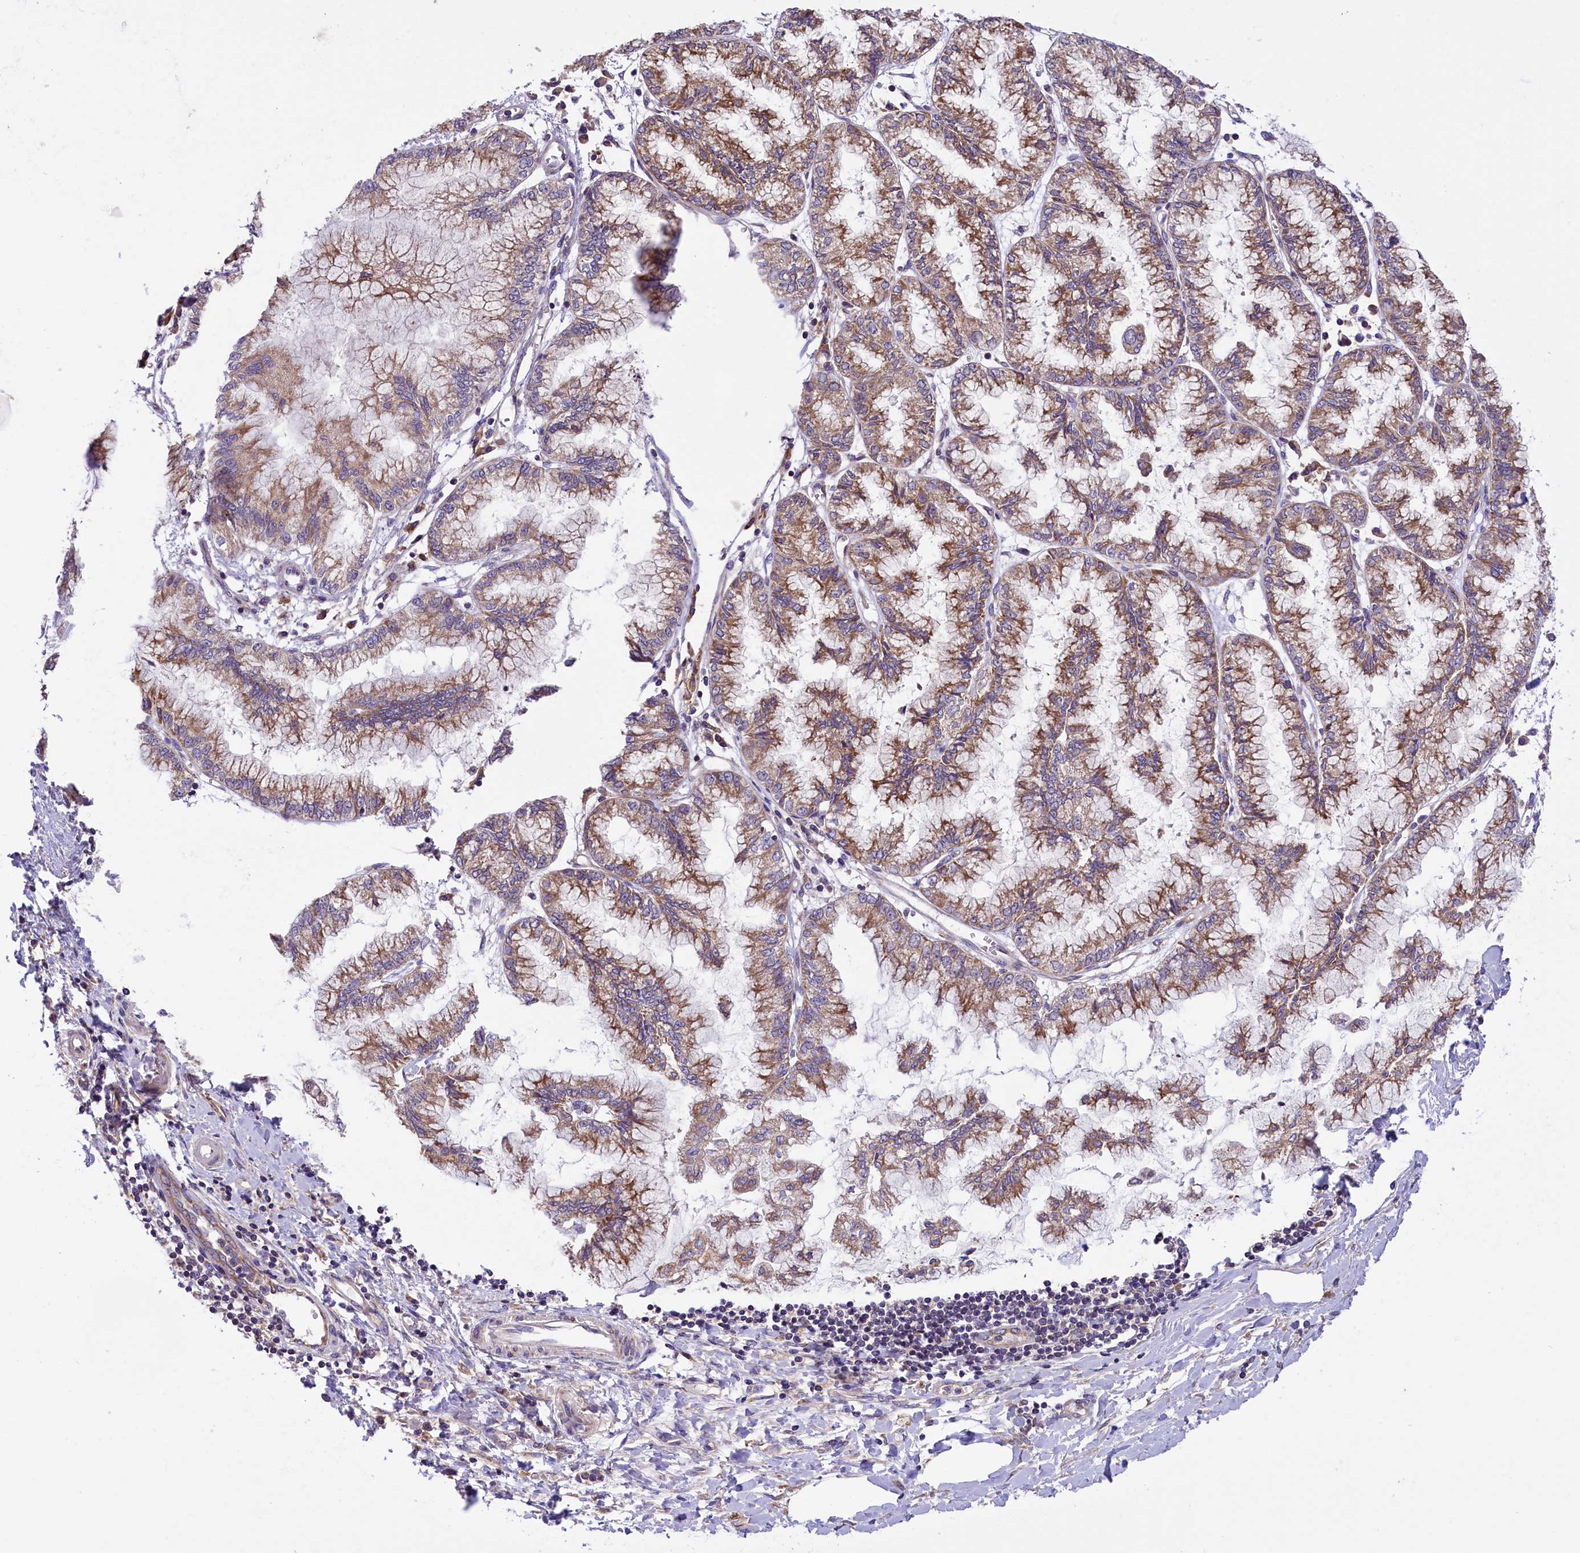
{"staining": {"intensity": "moderate", "quantity": ">75%", "location": "cytoplasmic/membranous"}, "tissue": "pancreatic cancer", "cell_type": "Tumor cells", "image_type": "cancer", "snomed": [{"axis": "morphology", "description": "Adenocarcinoma, NOS"}, {"axis": "topography", "description": "Pancreas"}], "caption": "Tumor cells exhibit medium levels of moderate cytoplasmic/membranous expression in about >75% of cells in pancreatic cancer. The staining was performed using DAB, with brown indicating positive protein expression. Nuclei are stained blue with hematoxylin.", "gene": "DNAJB9", "patient": {"sex": "male", "age": 73}}